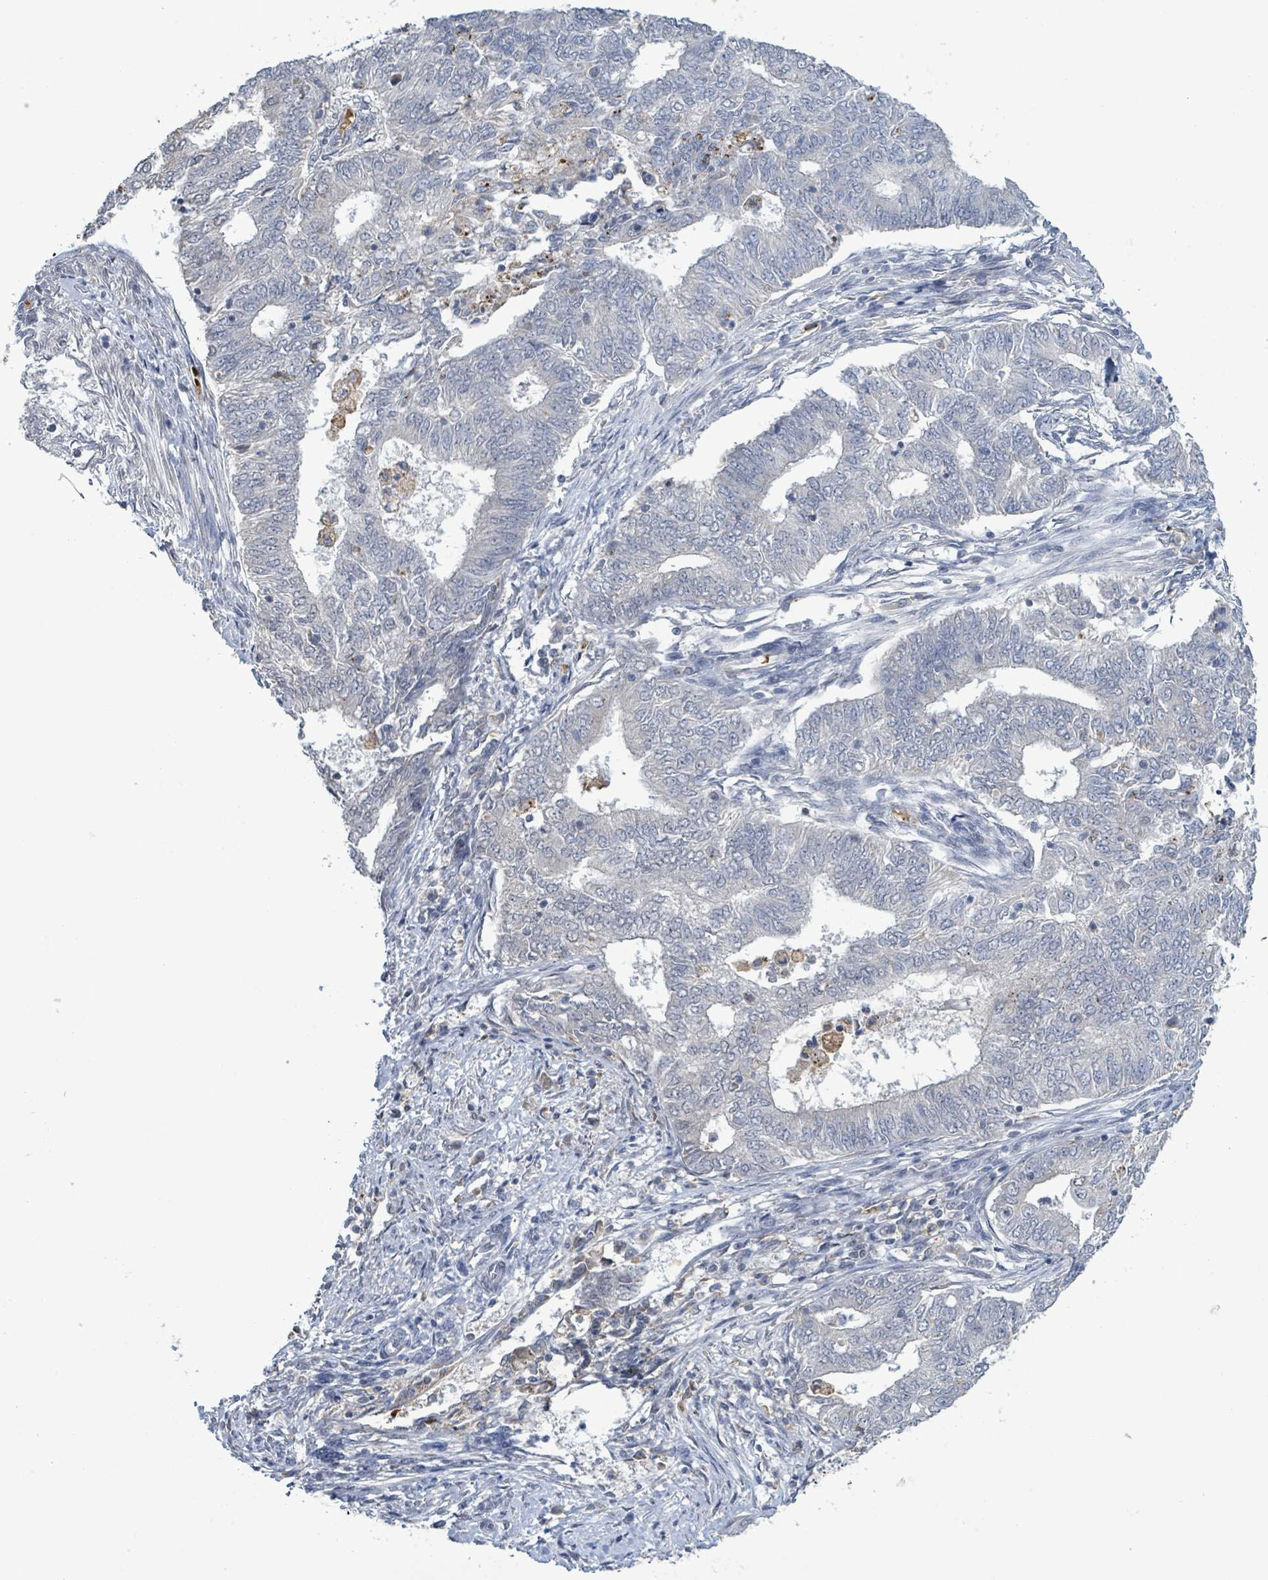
{"staining": {"intensity": "negative", "quantity": "none", "location": "none"}, "tissue": "endometrial cancer", "cell_type": "Tumor cells", "image_type": "cancer", "snomed": [{"axis": "morphology", "description": "Adenocarcinoma, NOS"}, {"axis": "topography", "description": "Endometrium"}], "caption": "An image of endometrial adenocarcinoma stained for a protein exhibits no brown staining in tumor cells.", "gene": "SEBOX", "patient": {"sex": "female", "age": 62}}